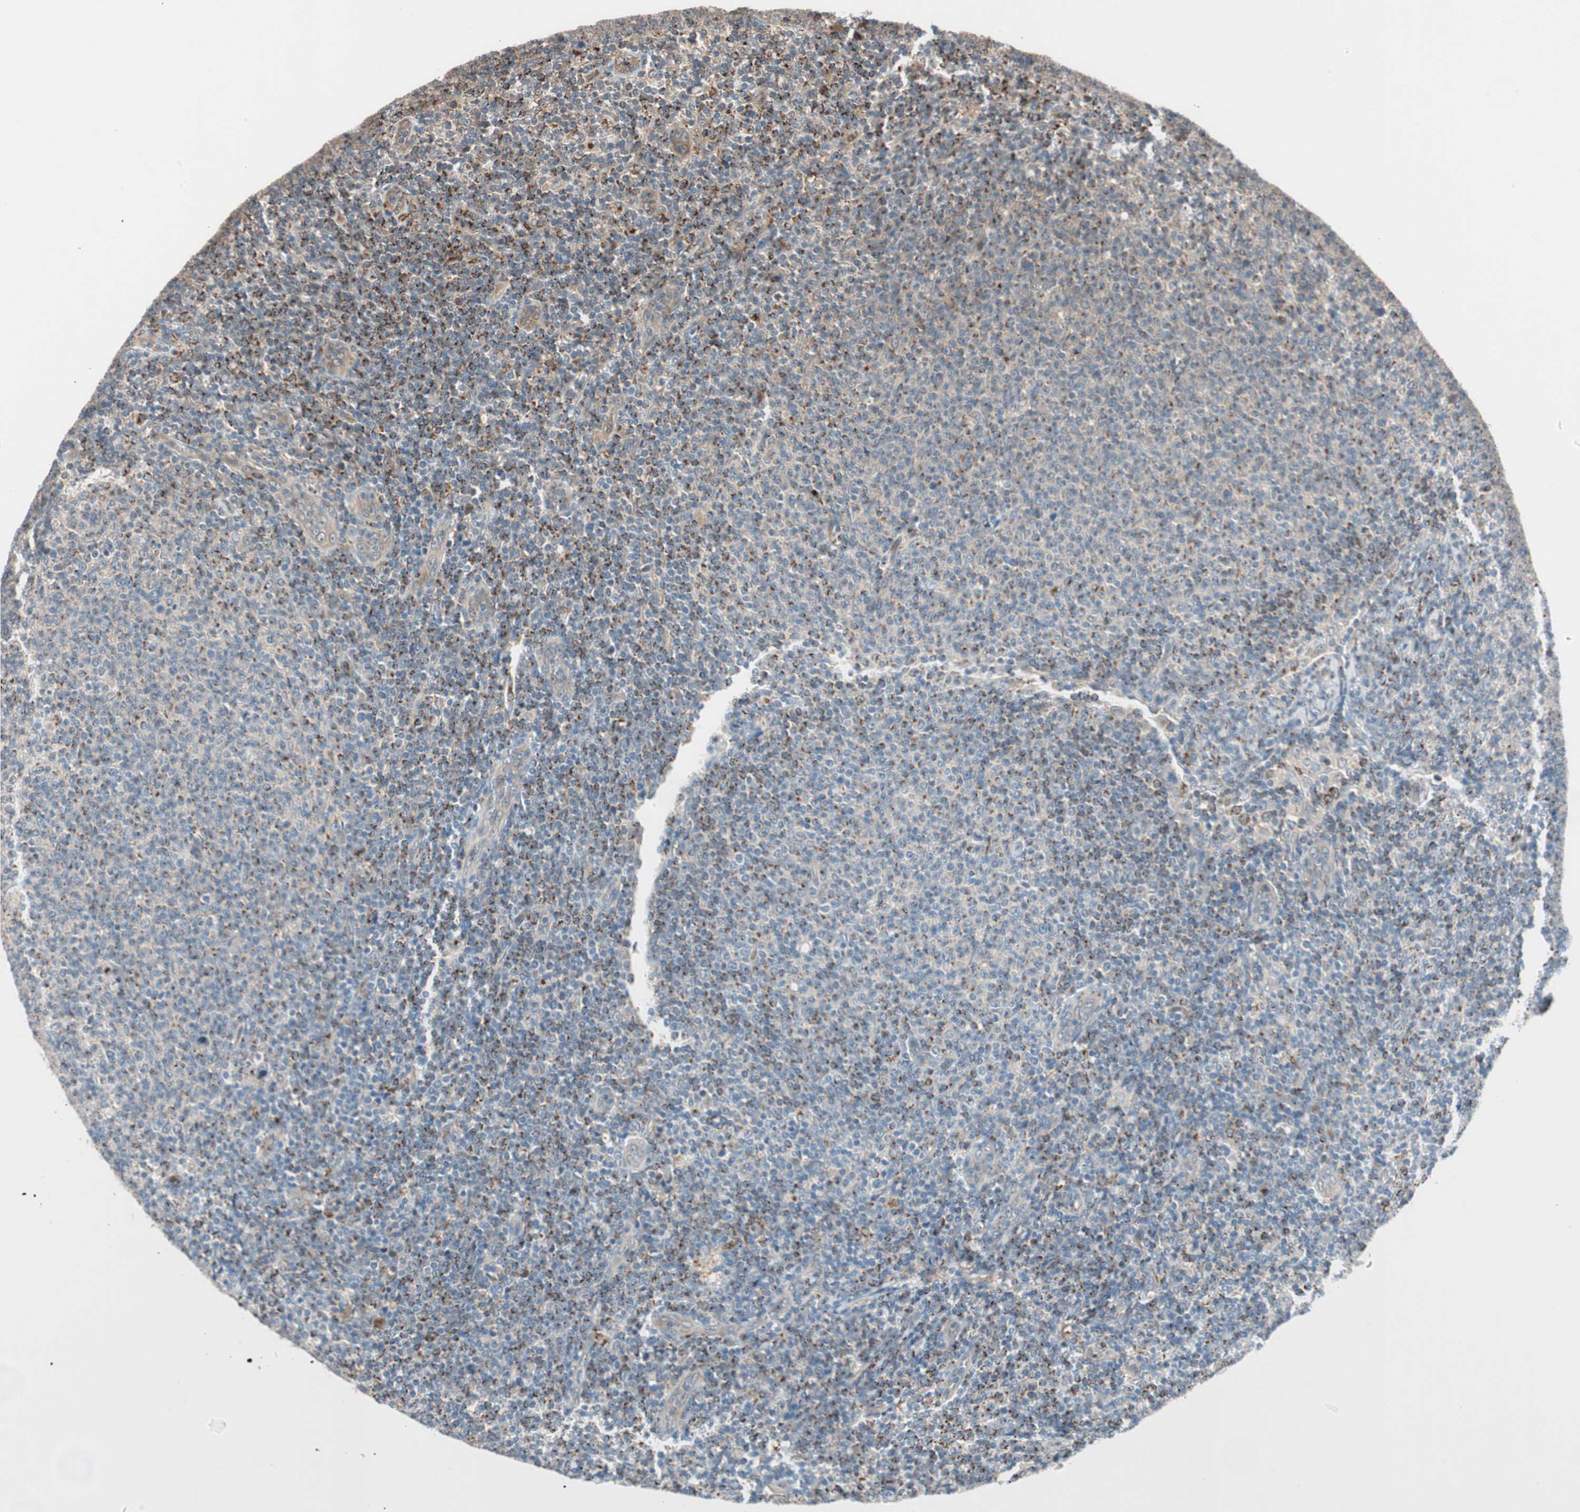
{"staining": {"intensity": "moderate", "quantity": "25%-75%", "location": "cytoplasmic/membranous"}, "tissue": "lymphoma", "cell_type": "Tumor cells", "image_type": "cancer", "snomed": [{"axis": "morphology", "description": "Malignant lymphoma, non-Hodgkin's type, Low grade"}, {"axis": "topography", "description": "Lymph node"}], "caption": "Protein expression analysis of lymphoma demonstrates moderate cytoplasmic/membranous positivity in approximately 25%-75% of tumor cells.", "gene": "PIK3R3", "patient": {"sex": "male", "age": 66}}